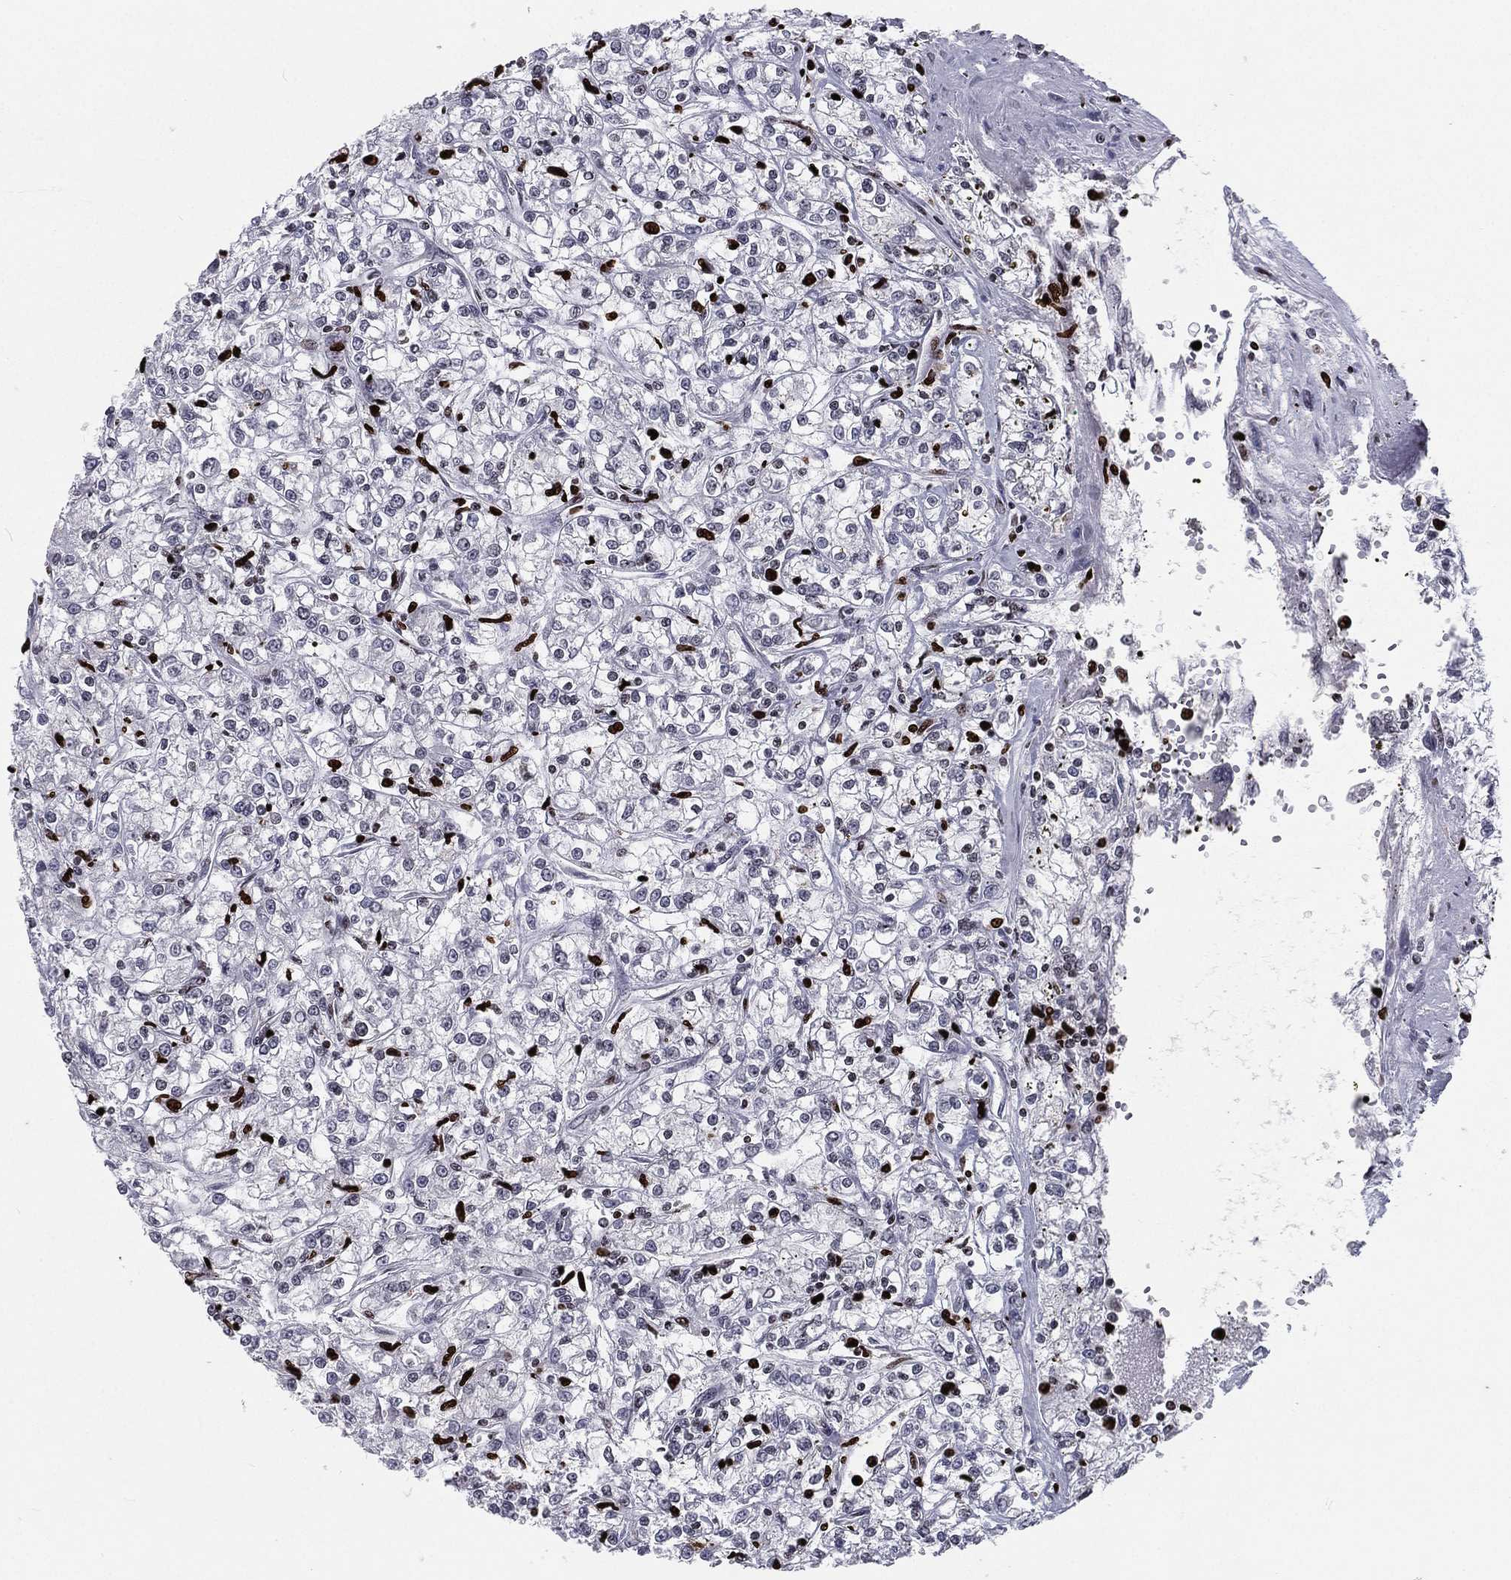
{"staining": {"intensity": "negative", "quantity": "none", "location": "none"}, "tissue": "renal cancer", "cell_type": "Tumor cells", "image_type": "cancer", "snomed": [{"axis": "morphology", "description": "Adenocarcinoma, NOS"}, {"axis": "topography", "description": "Kidney"}], "caption": "A micrograph of adenocarcinoma (renal) stained for a protein displays no brown staining in tumor cells.", "gene": "MNDA", "patient": {"sex": "female", "age": 59}}